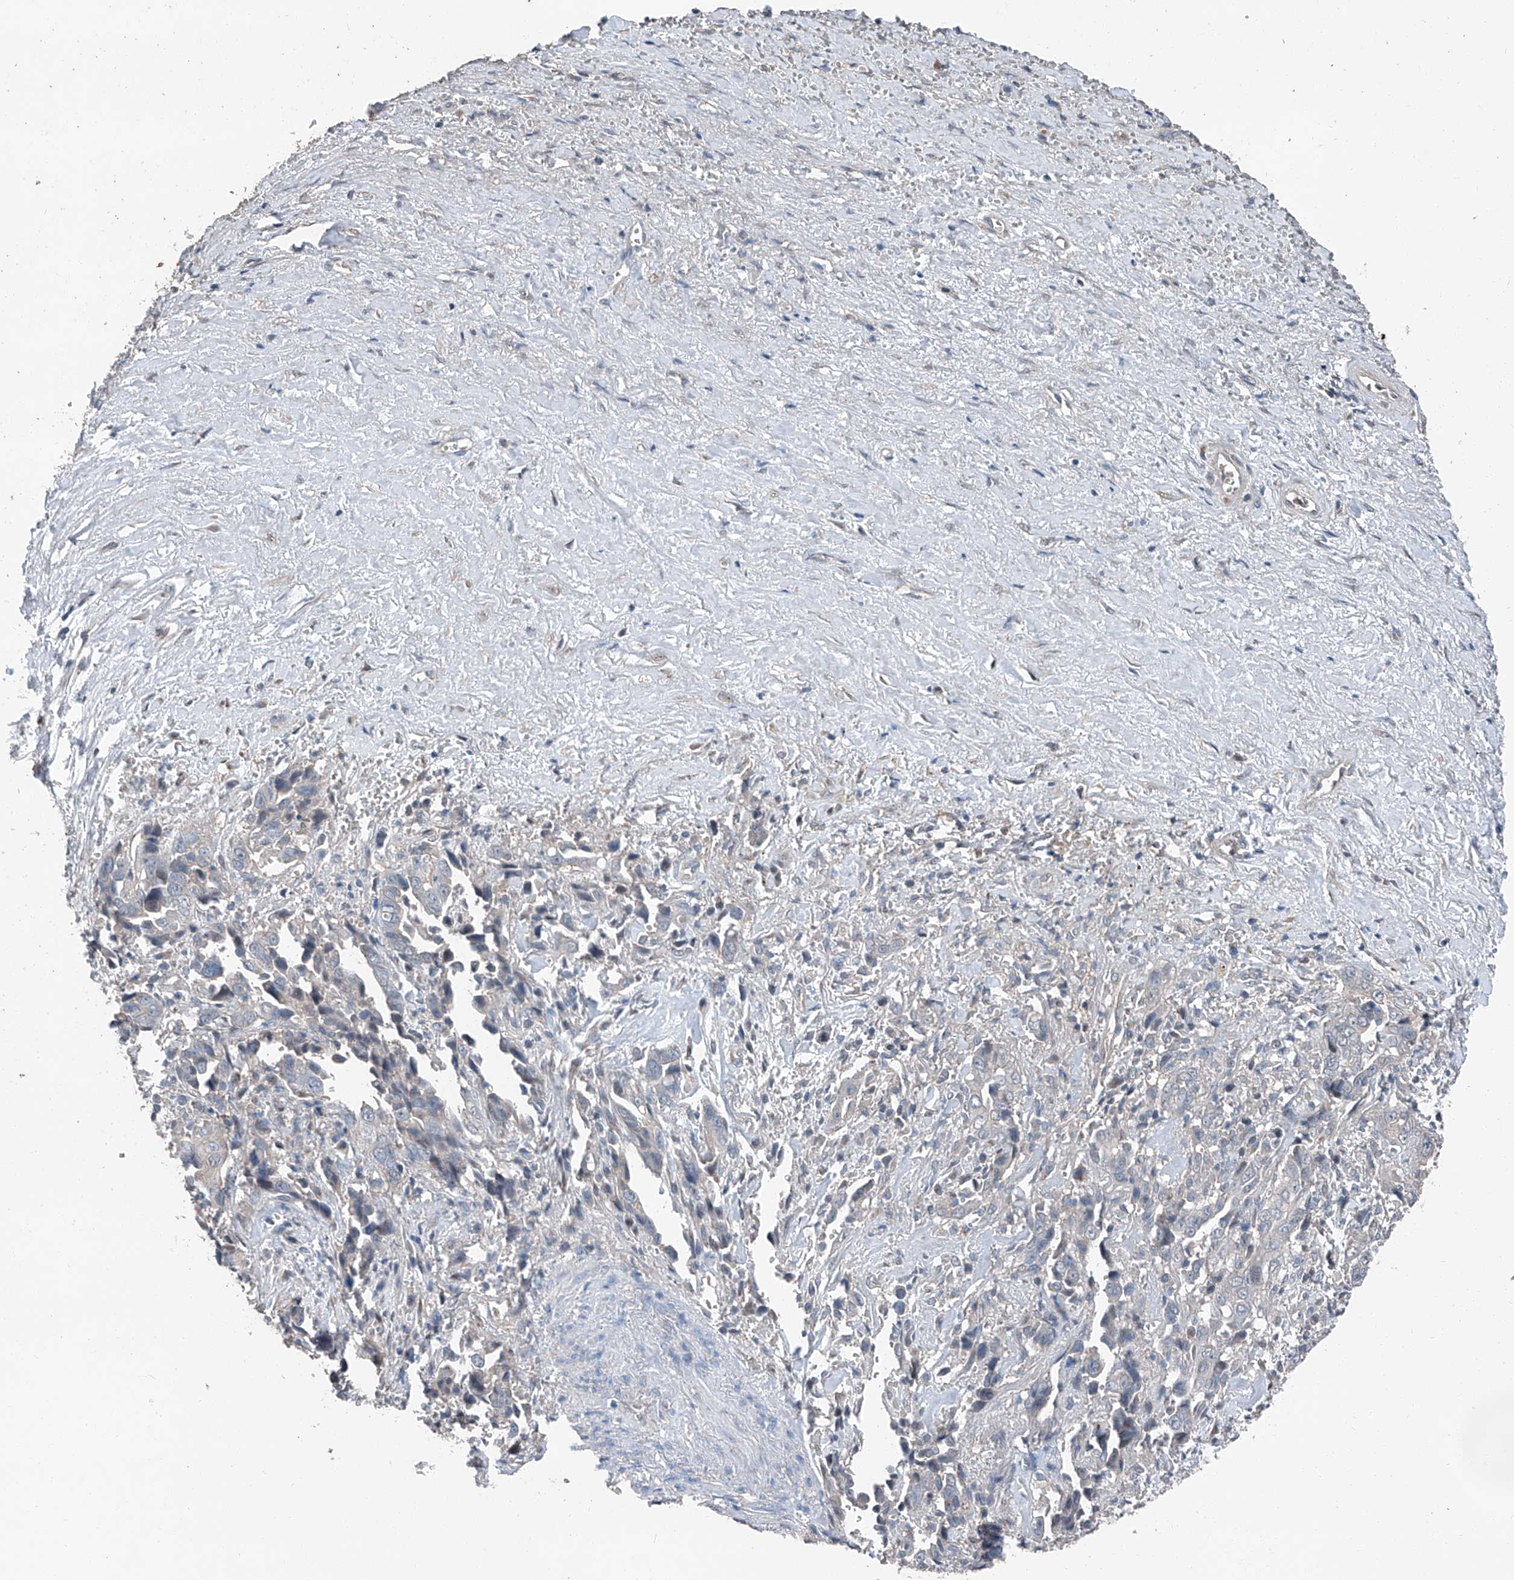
{"staining": {"intensity": "negative", "quantity": "none", "location": "none"}, "tissue": "liver cancer", "cell_type": "Tumor cells", "image_type": "cancer", "snomed": [{"axis": "morphology", "description": "Cholangiocarcinoma"}, {"axis": "topography", "description": "Liver"}], "caption": "The histopathology image exhibits no significant positivity in tumor cells of liver cholangiocarcinoma.", "gene": "MAMLD1", "patient": {"sex": "female", "age": 79}}